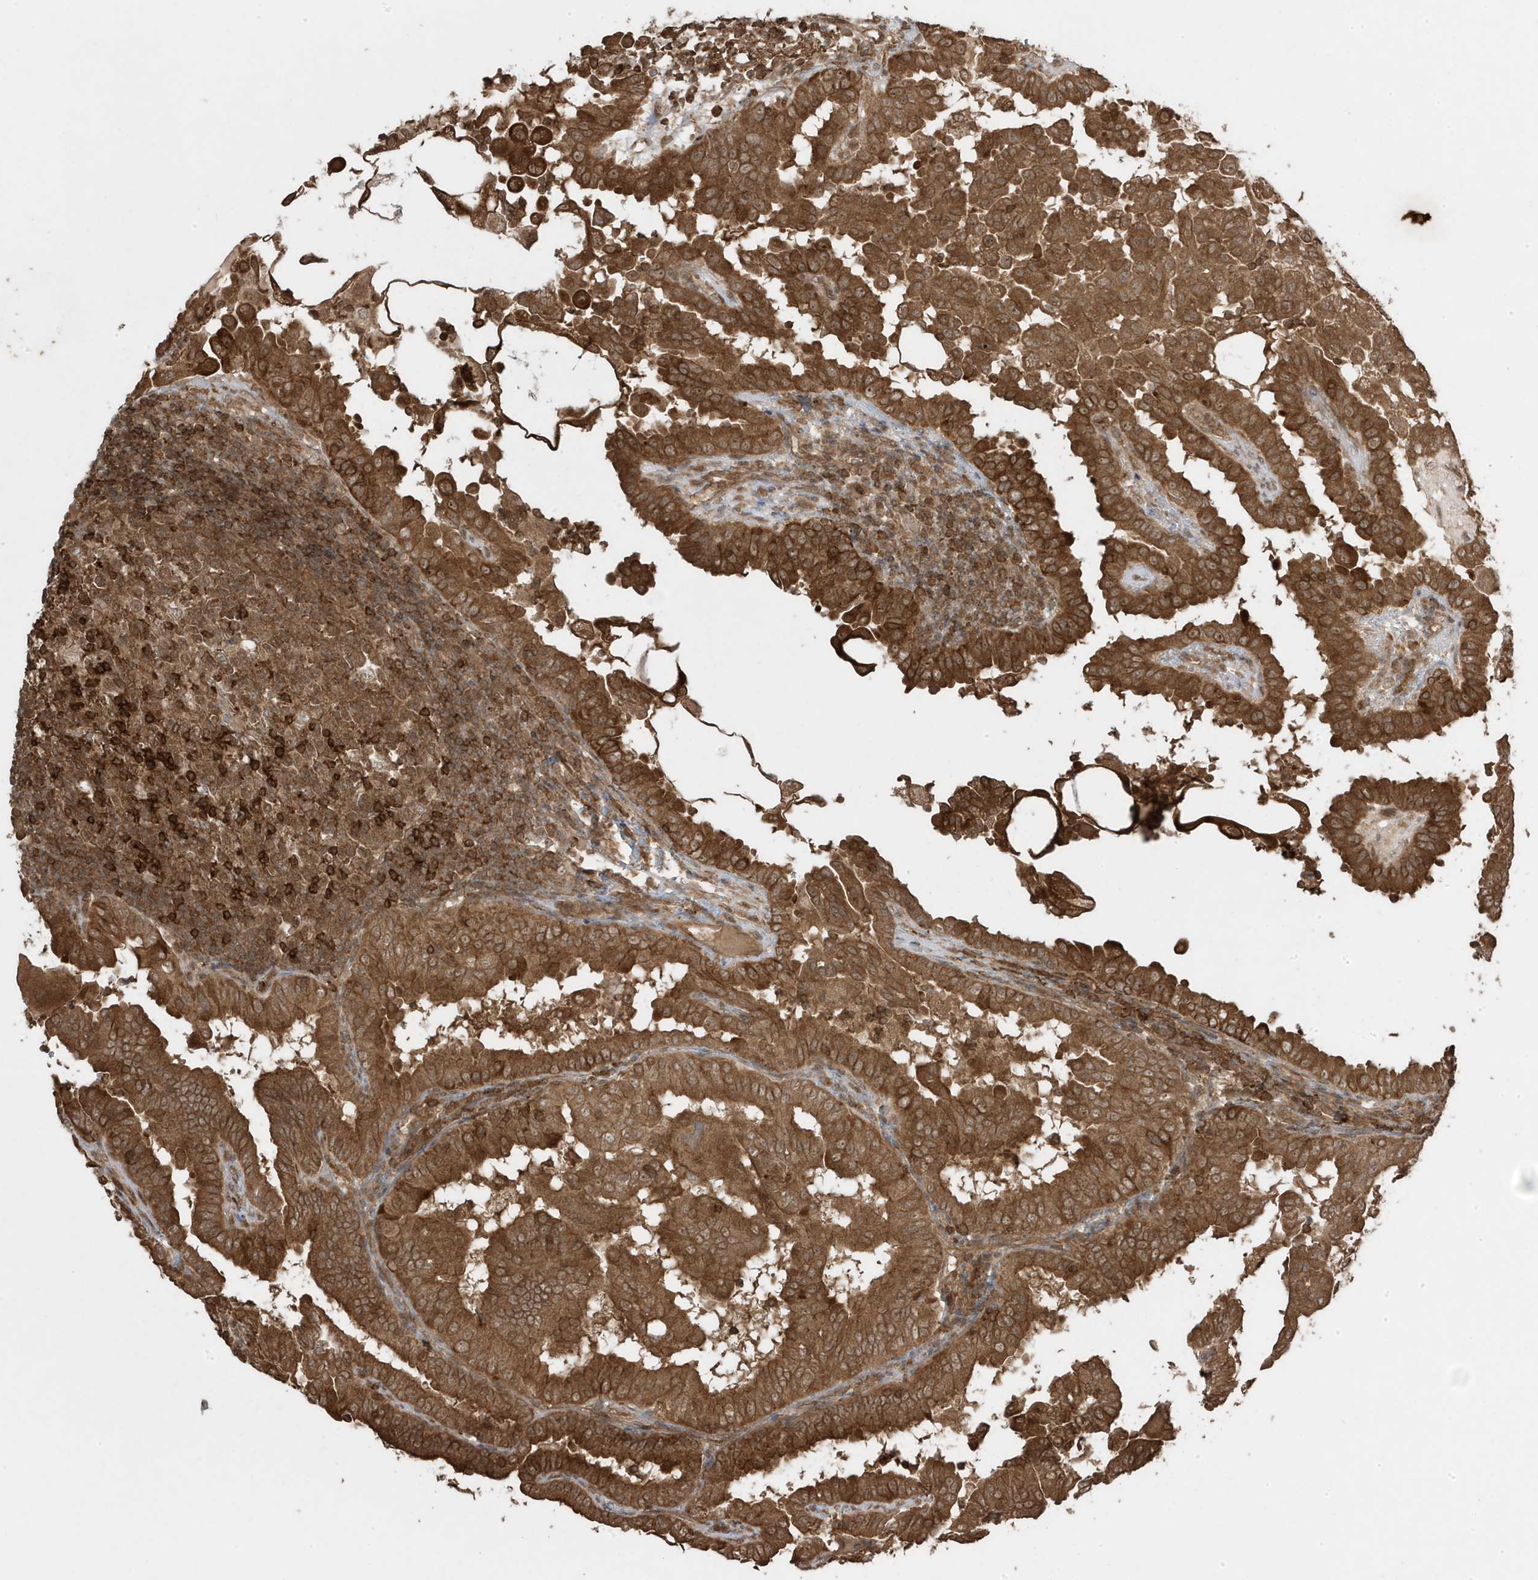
{"staining": {"intensity": "strong", "quantity": ">75%", "location": "cytoplasmic/membranous"}, "tissue": "thyroid cancer", "cell_type": "Tumor cells", "image_type": "cancer", "snomed": [{"axis": "morphology", "description": "Papillary adenocarcinoma, NOS"}, {"axis": "topography", "description": "Thyroid gland"}], "caption": "There is high levels of strong cytoplasmic/membranous positivity in tumor cells of thyroid papillary adenocarcinoma, as demonstrated by immunohistochemical staining (brown color).", "gene": "ASAP1", "patient": {"sex": "male", "age": 33}}